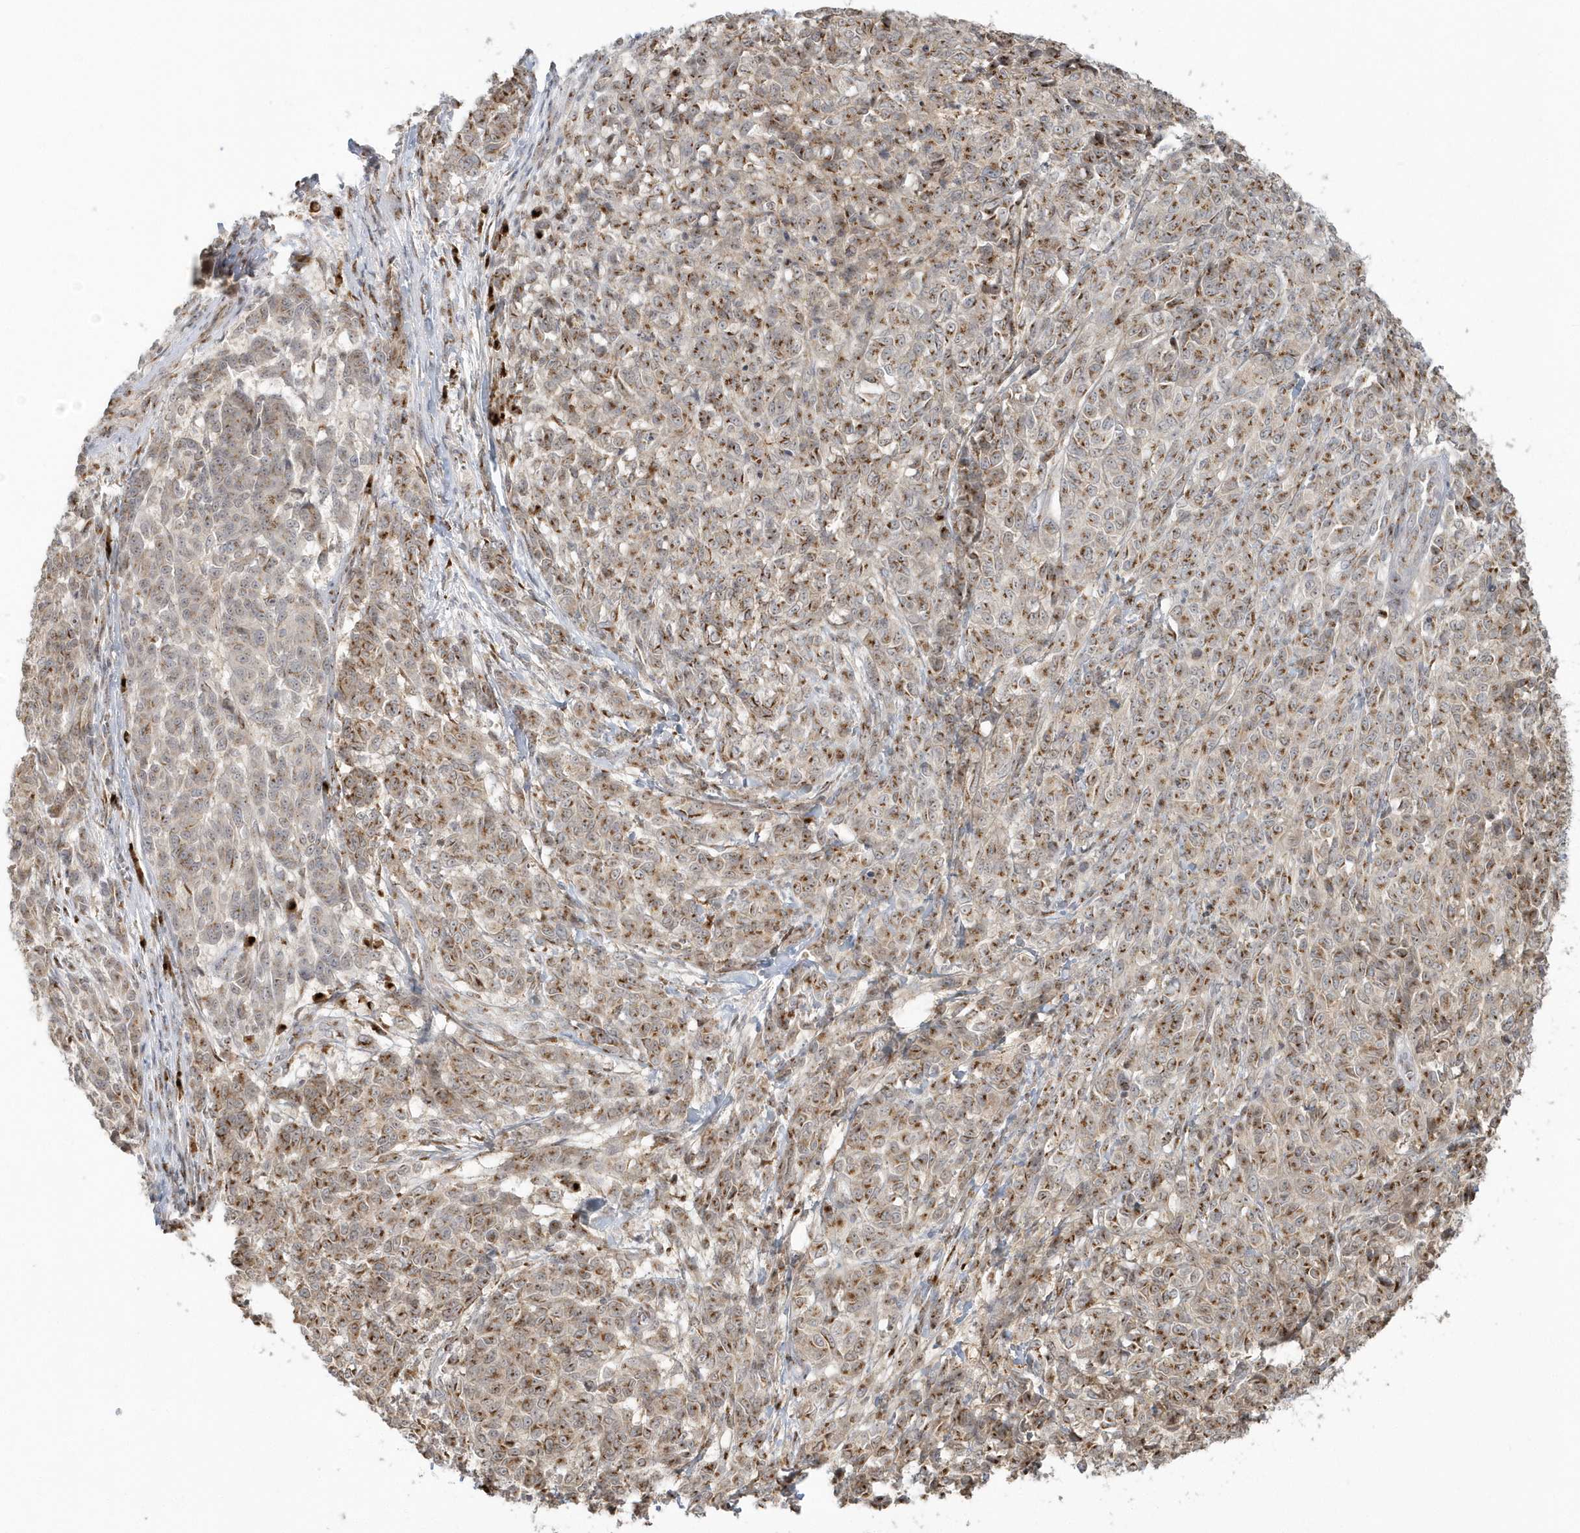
{"staining": {"intensity": "moderate", "quantity": ">75%", "location": "cytoplasmic/membranous"}, "tissue": "melanoma", "cell_type": "Tumor cells", "image_type": "cancer", "snomed": [{"axis": "morphology", "description": "Malignant melanoma, NOS"}, {"axis": "topography", "description": "Skin"}], "caption": "This is an image of IHC staining of malignant melanoma, which shows moderate staining in the cytoplasmic/membranous of tumor cells.", "gene": "DHFR", "patient": {"sex": "male", "age": 49}}